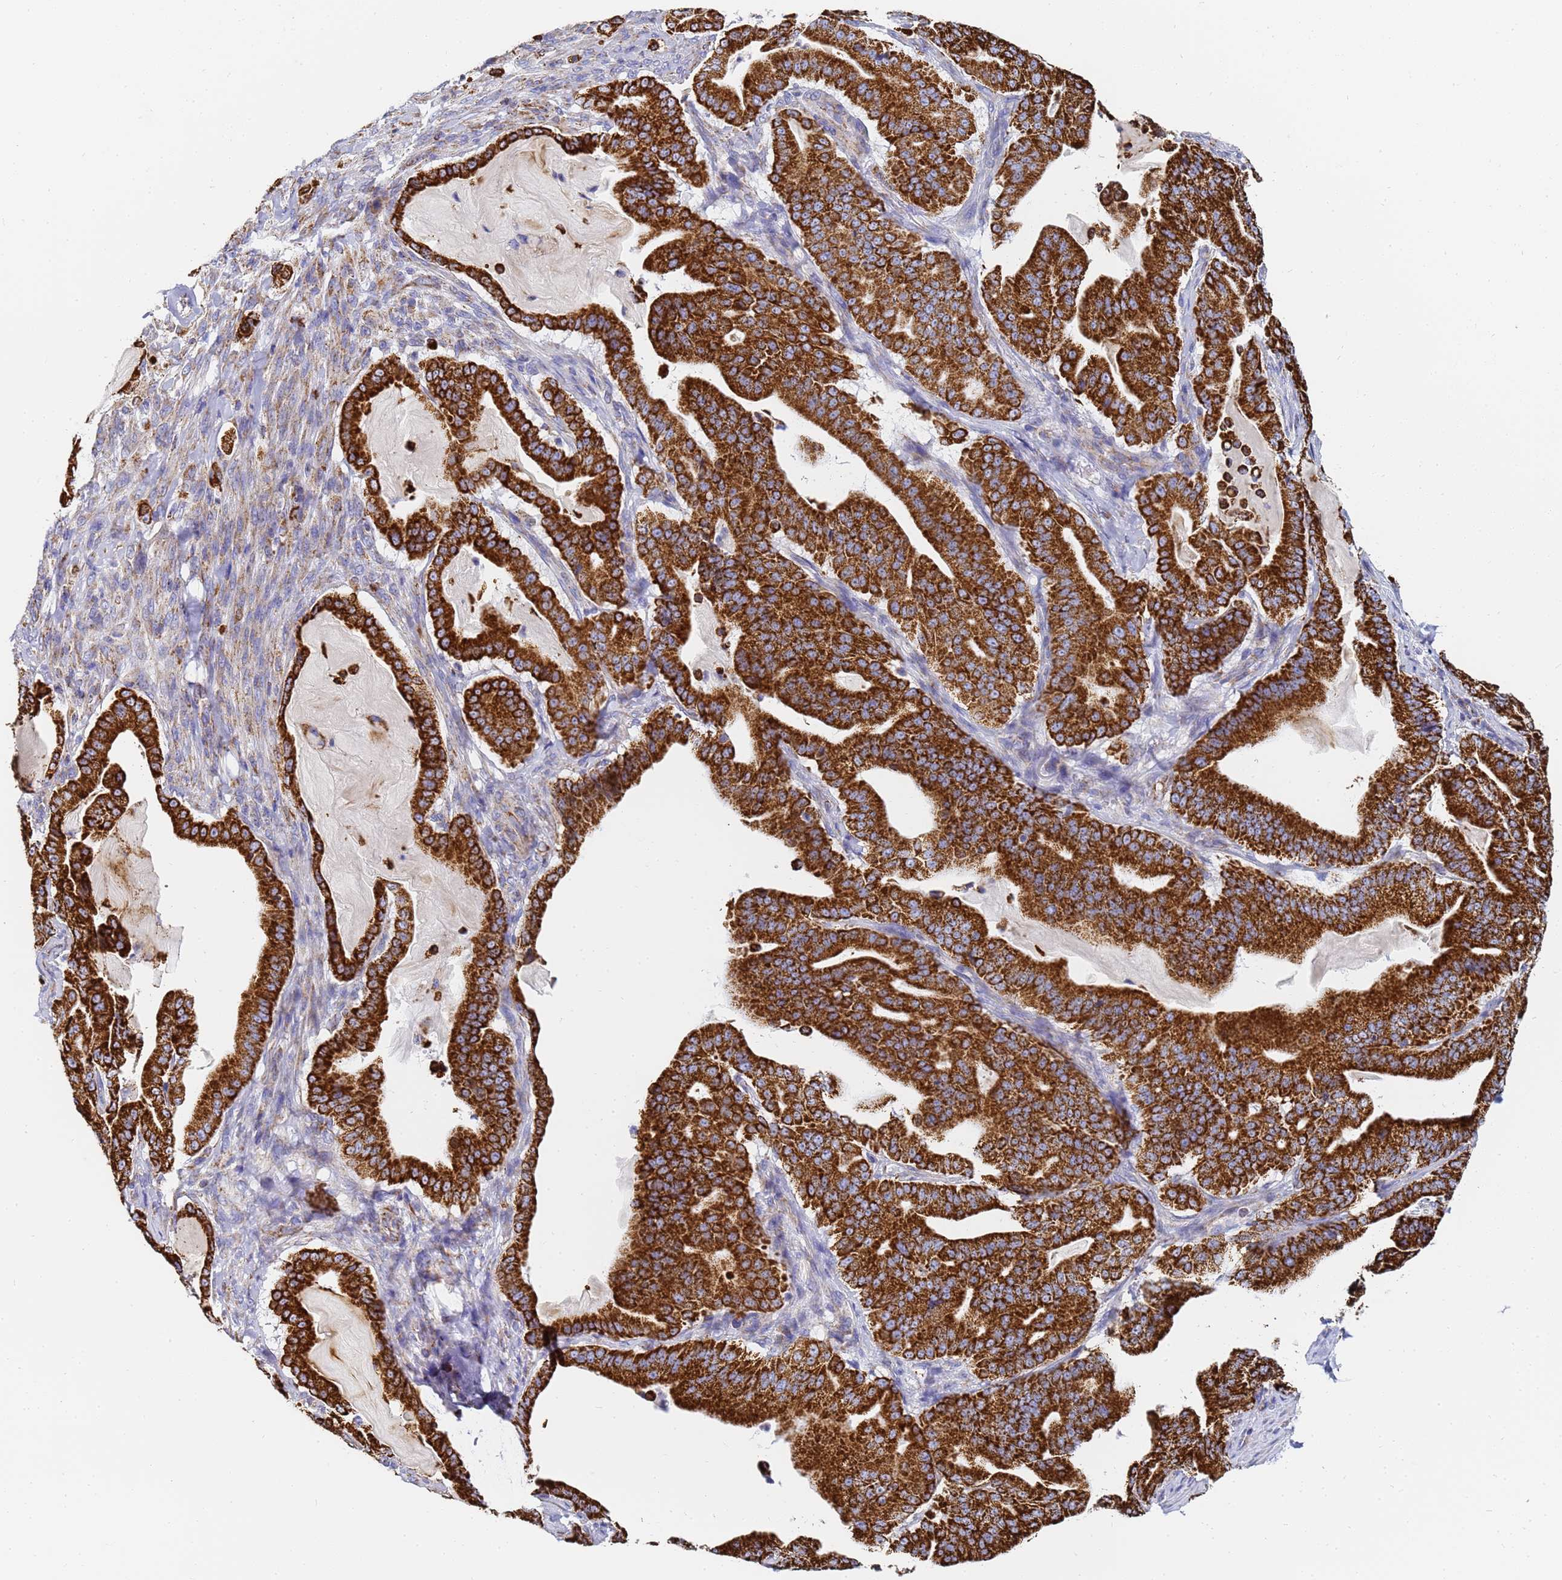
{"staining": {"intensity": "strong", "quantity": ">75%", "location": "cytoplasmic/membranous"}, "tissue": "pancreatic cancer", "cell_type": "Tumor cells", "image_type": "cancer", "snomed": [{"axis": "morphology", "description": "Adenocarcinoma, NOS"}, {"axis": "topography", "description": "Pancreas"}], "caption": "Human pancreatic adenocarcinoma stained with a brown dye exhibits strong cytoplasmic/membranous positive expression in about >75% of tumor cells.", "gene": "CNIH4", "patient": {"sex": "male", "age": 63}}